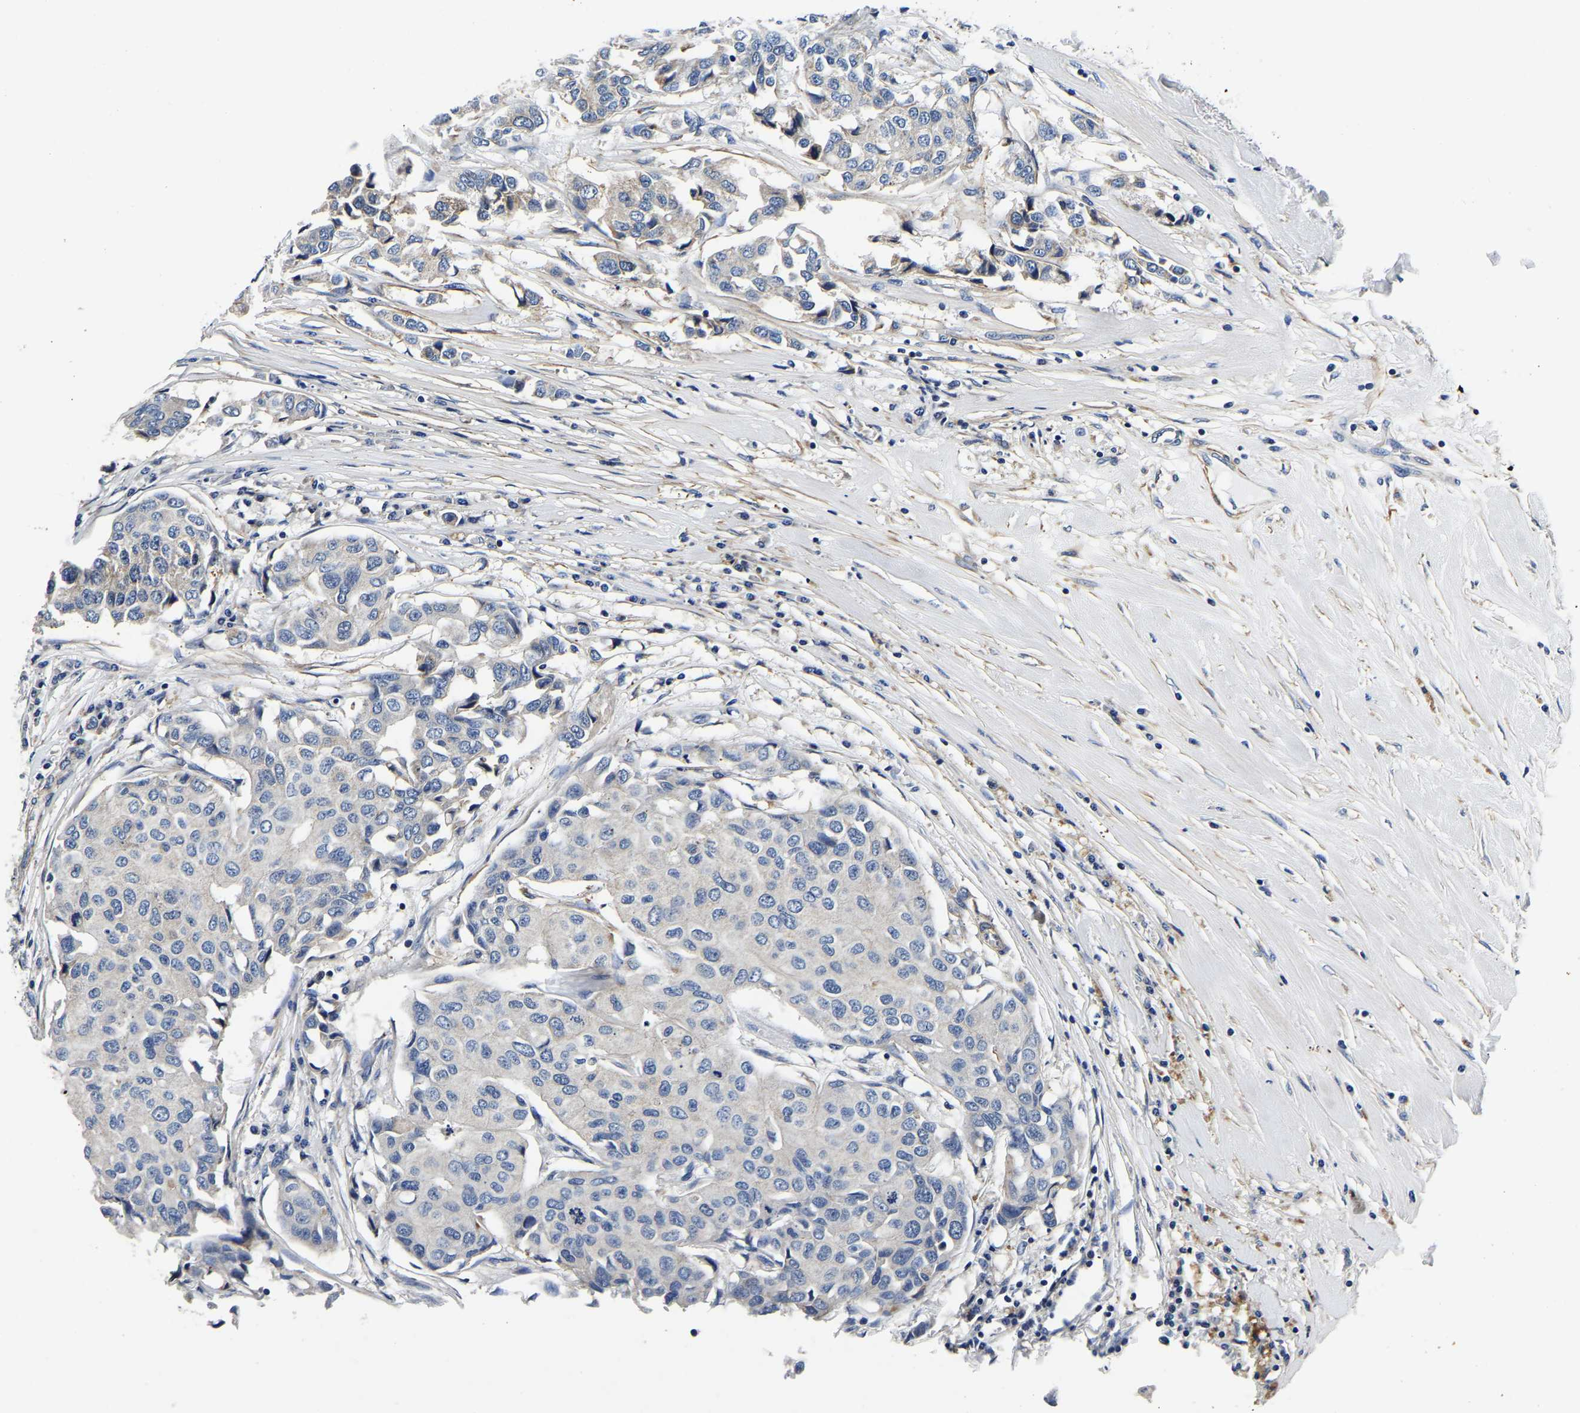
{"staining": {"intensity": "negative", "quantity": "none", "location": "none"}, "tissue": "breast cancer", "cell_type": "Tumor cells", "image_type": "cancer", "snomed": [{"axis": "morphology", "description": "Duct carcinoma"}, {"axis": "topography", "description": "Breast"}], "caption": "Immunohistochemistry histopathology image of invasive ductal carcinoma (breast) stained for a protein (brown), which reveals no positivity in tumor cells.", "gene": "KCTD17", "patient": {"sex": "female", "age": 80}}